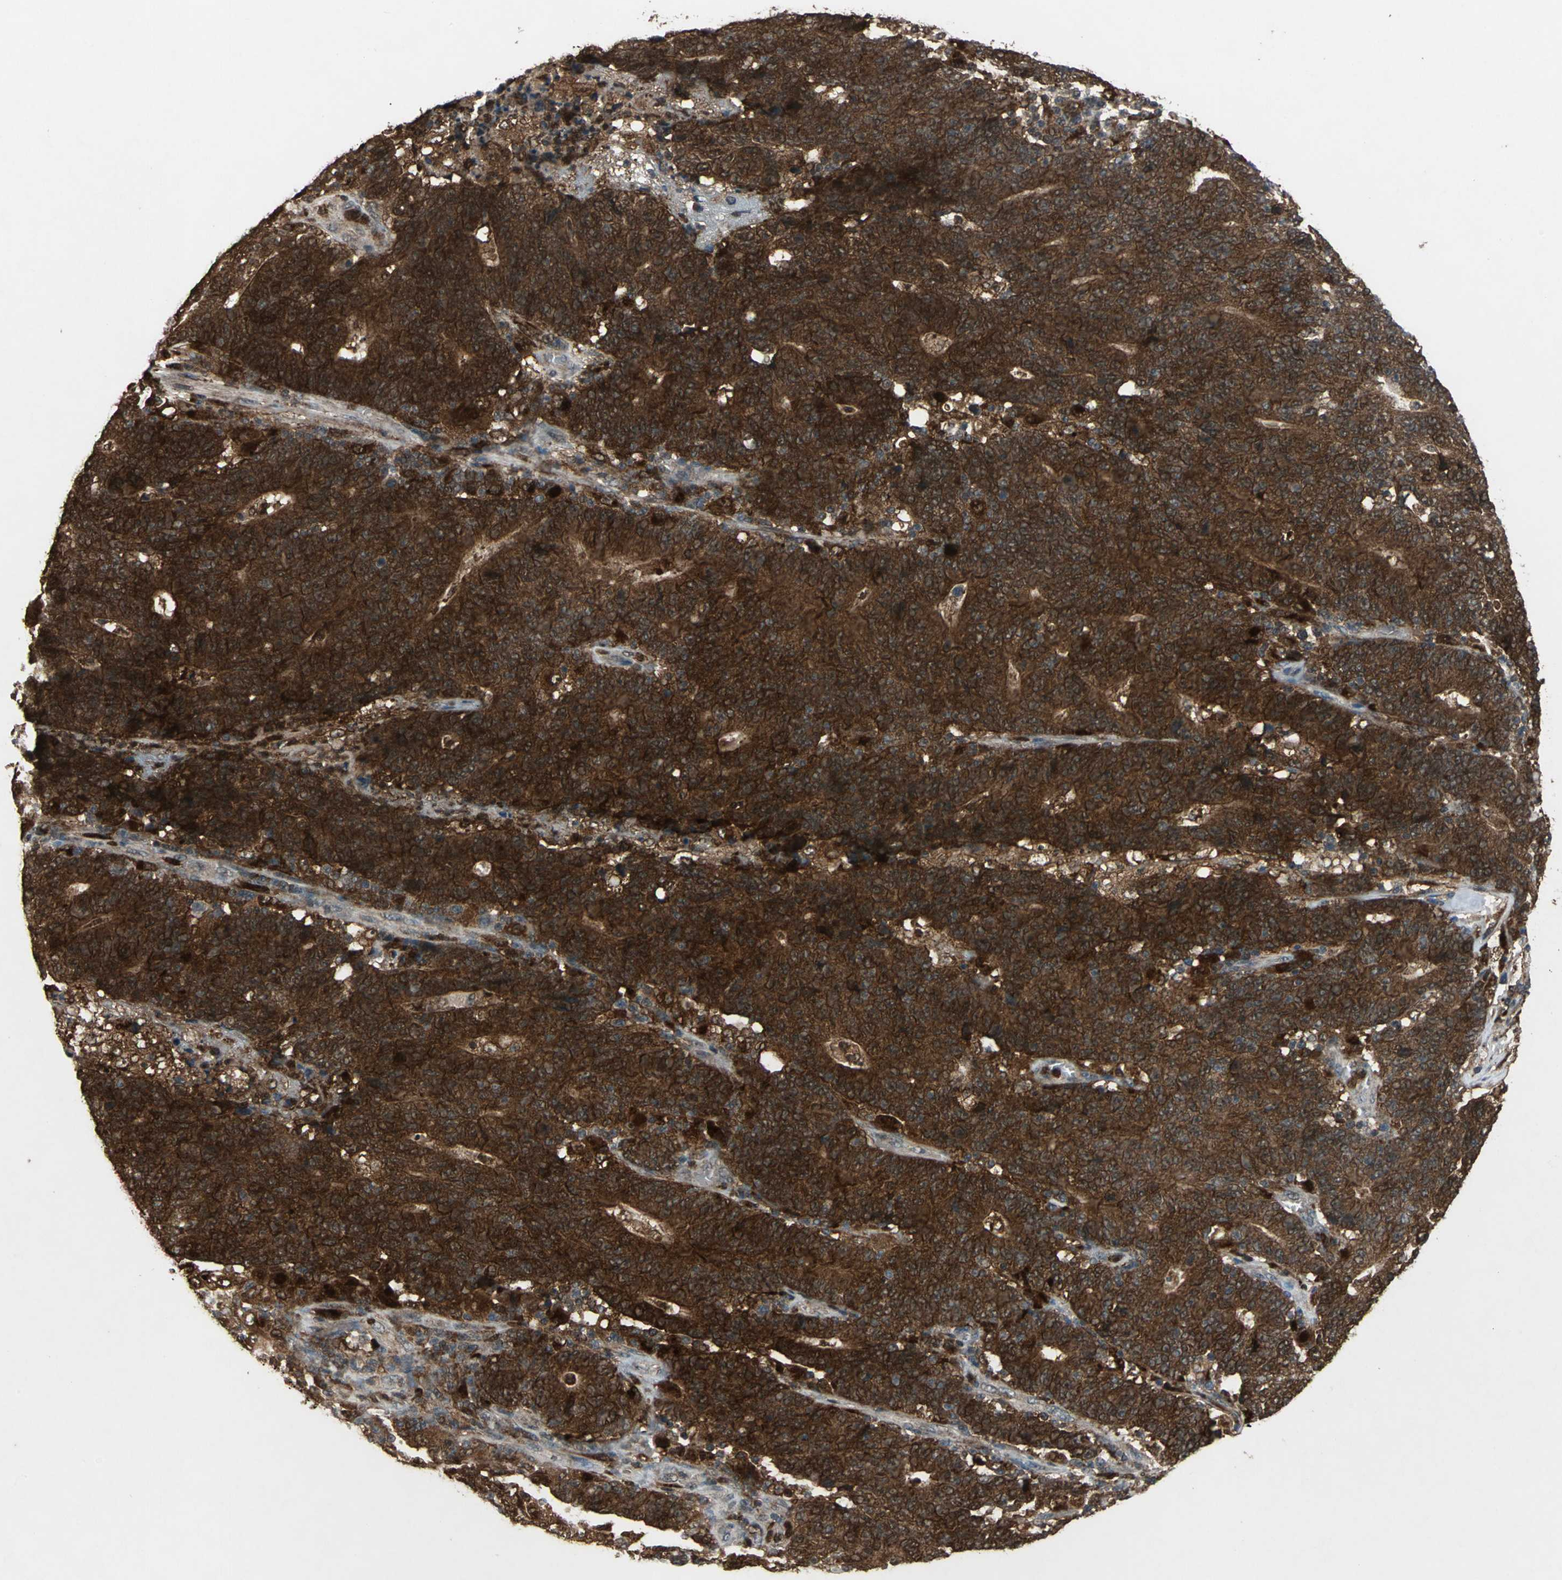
{"staining": {"intensity": "strong", "quantity": ">75%", "location": "cytoplasmic/membranous"}, "tissue": "colorectal cancer", "cell_type": "Tumor cells", "image_type": "cancer", "snomed": [{"axis": "morphology", "description": "Normal tissue, NOS"}, {"axis": "morphology", "description": "Adenocarcinoma, NOS"}, {"axis": "topography", "description": "Colon"}], "caption": "Protein staining of colorectal adenocarcinoma tissue reveals strong cytoplasmic/membranous positivity in approximately >75% of tumor cells.", "gene": "PYCARD", "patient": {"sex": "female", "age": 75}}